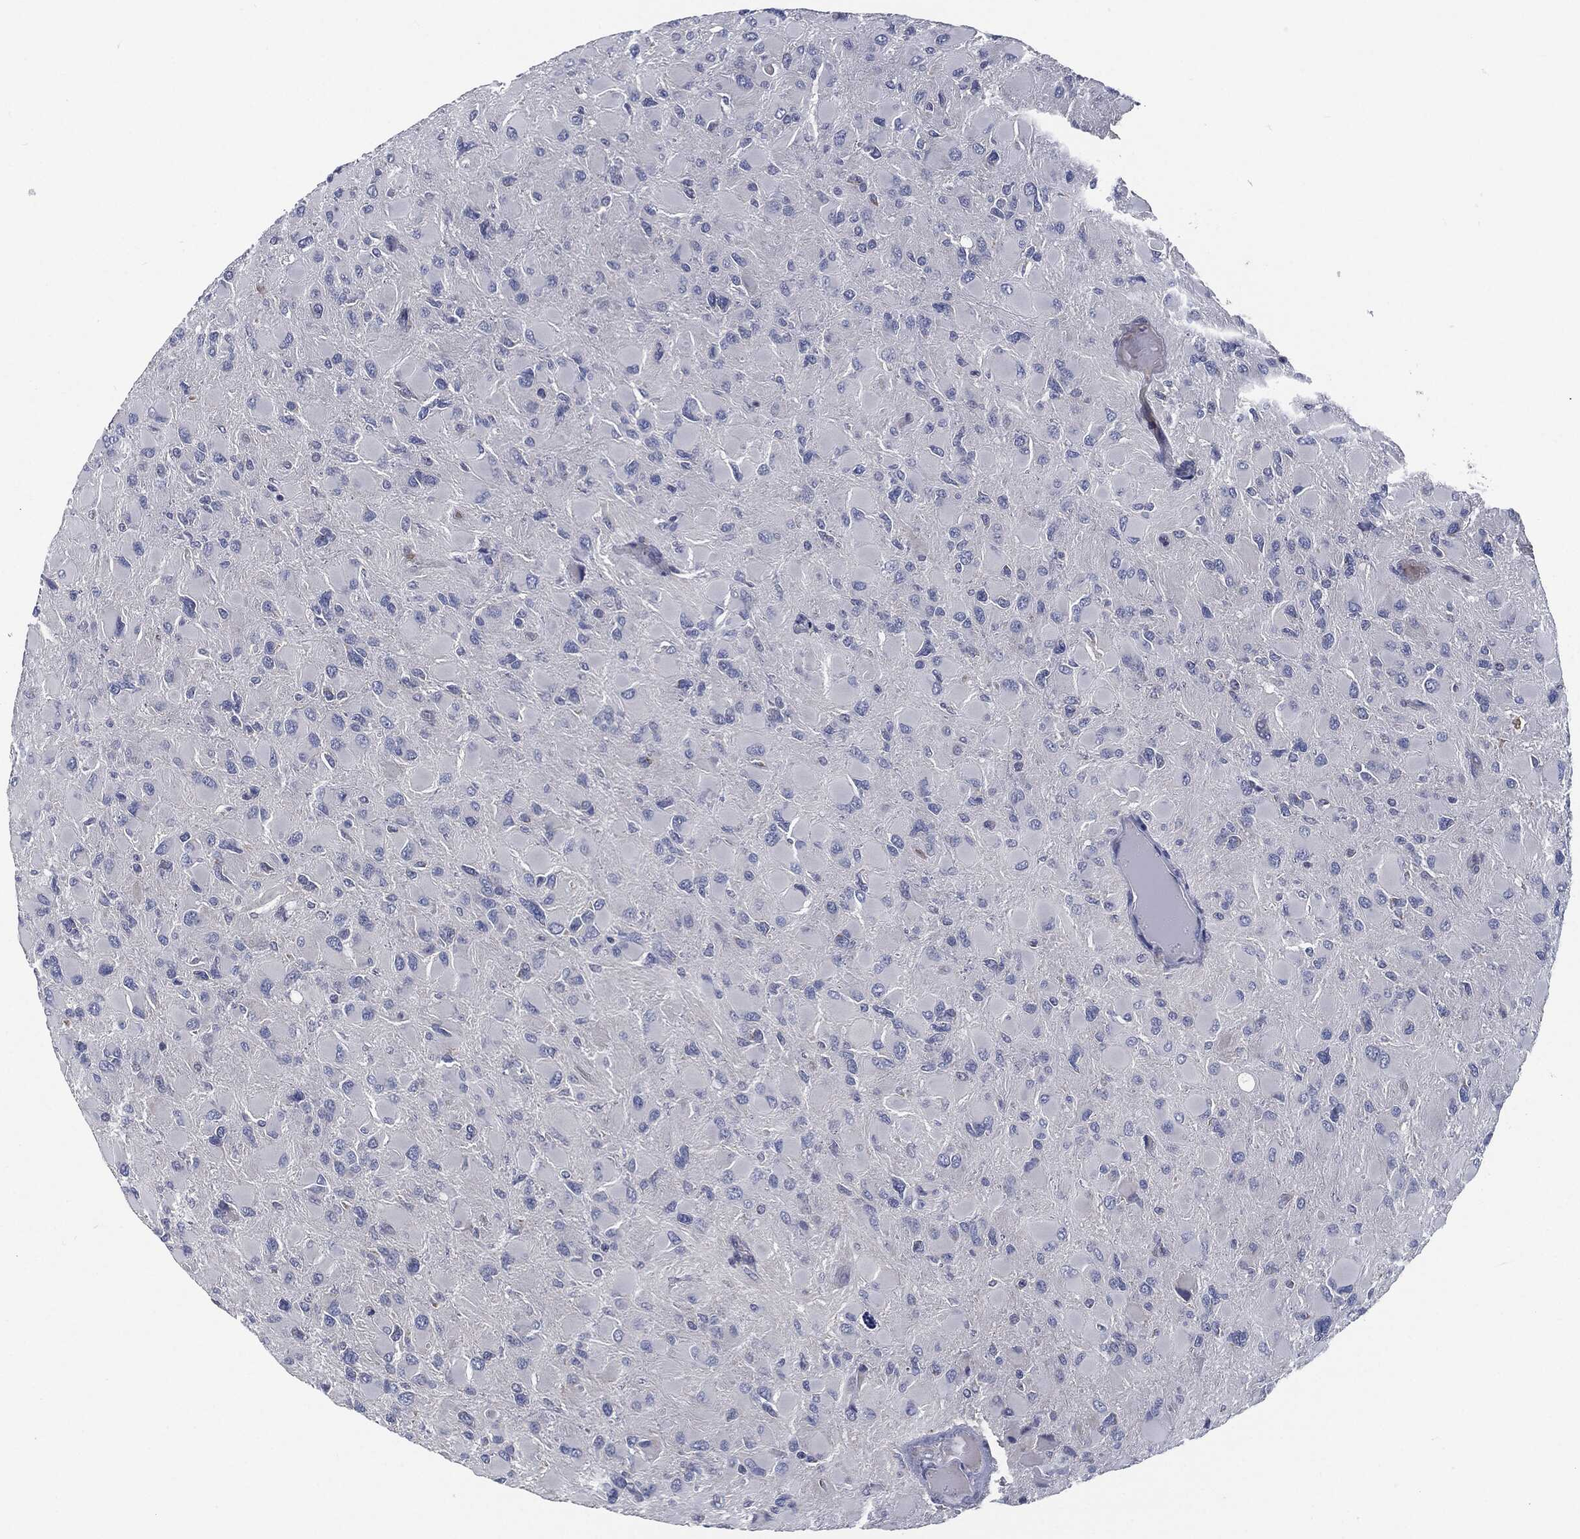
{"staining": {"intensity": "negative", "quantity": "none", "location": "none"}, "tissue": "glioma", "cell_type": "Tumor cells", "image_type": "cancer", "snomed": [{"axis": "morphology", "description": "Glioma, malignant, High grade"}, {"axis": "topography", "description": "Cerebral cortex"}], "caption": "An immunohistochemistry image of malignant glioma (high-grade) is shown. There is no staining in tumor cells of malignant glioma (high-grade).", "gene": "SIGLEC9", "patient": {"sex": "female", "age": 36}}